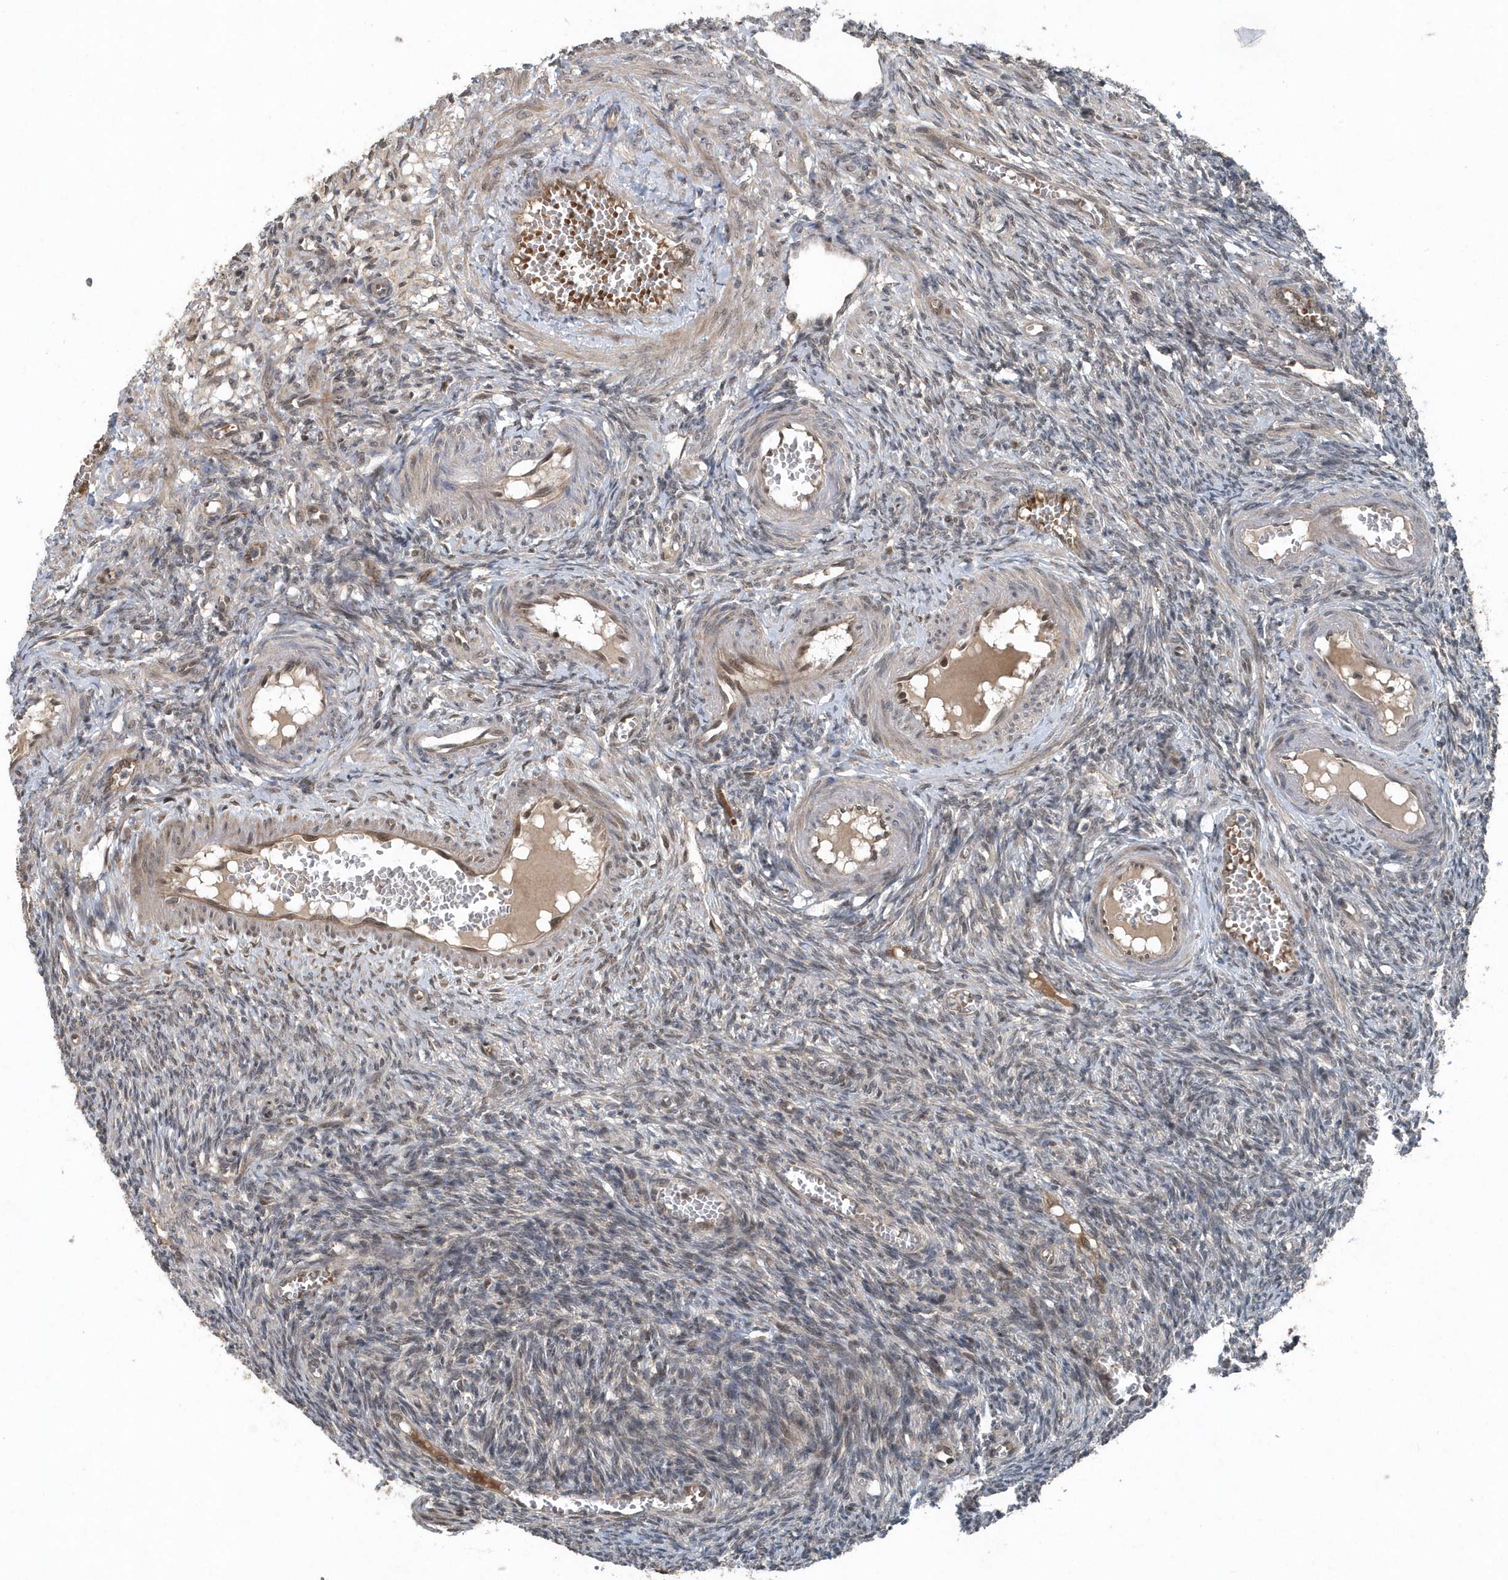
{"staining": {"intensity": "moderate", "quantity": ">75%", "location": "cytoplasmic/membranous,nuclear"}, "tissue": "ovary", "cell_type": "Follicle cells", "image_type": "normal", "snomed": [{"axis": "morphology", "description": "Normal tissue, NOS"}, {"axis": "topography", "description": "Ovary"}], "caption": "Immunohistochemical staining of unremarkable human ovary exhibits medium levels of moderate cytoplasmic/membranous,nuclear staining in about >75% of follicle cells.", "gene": "QTRT2", "patient": {"sex": "female", "age": 27}}